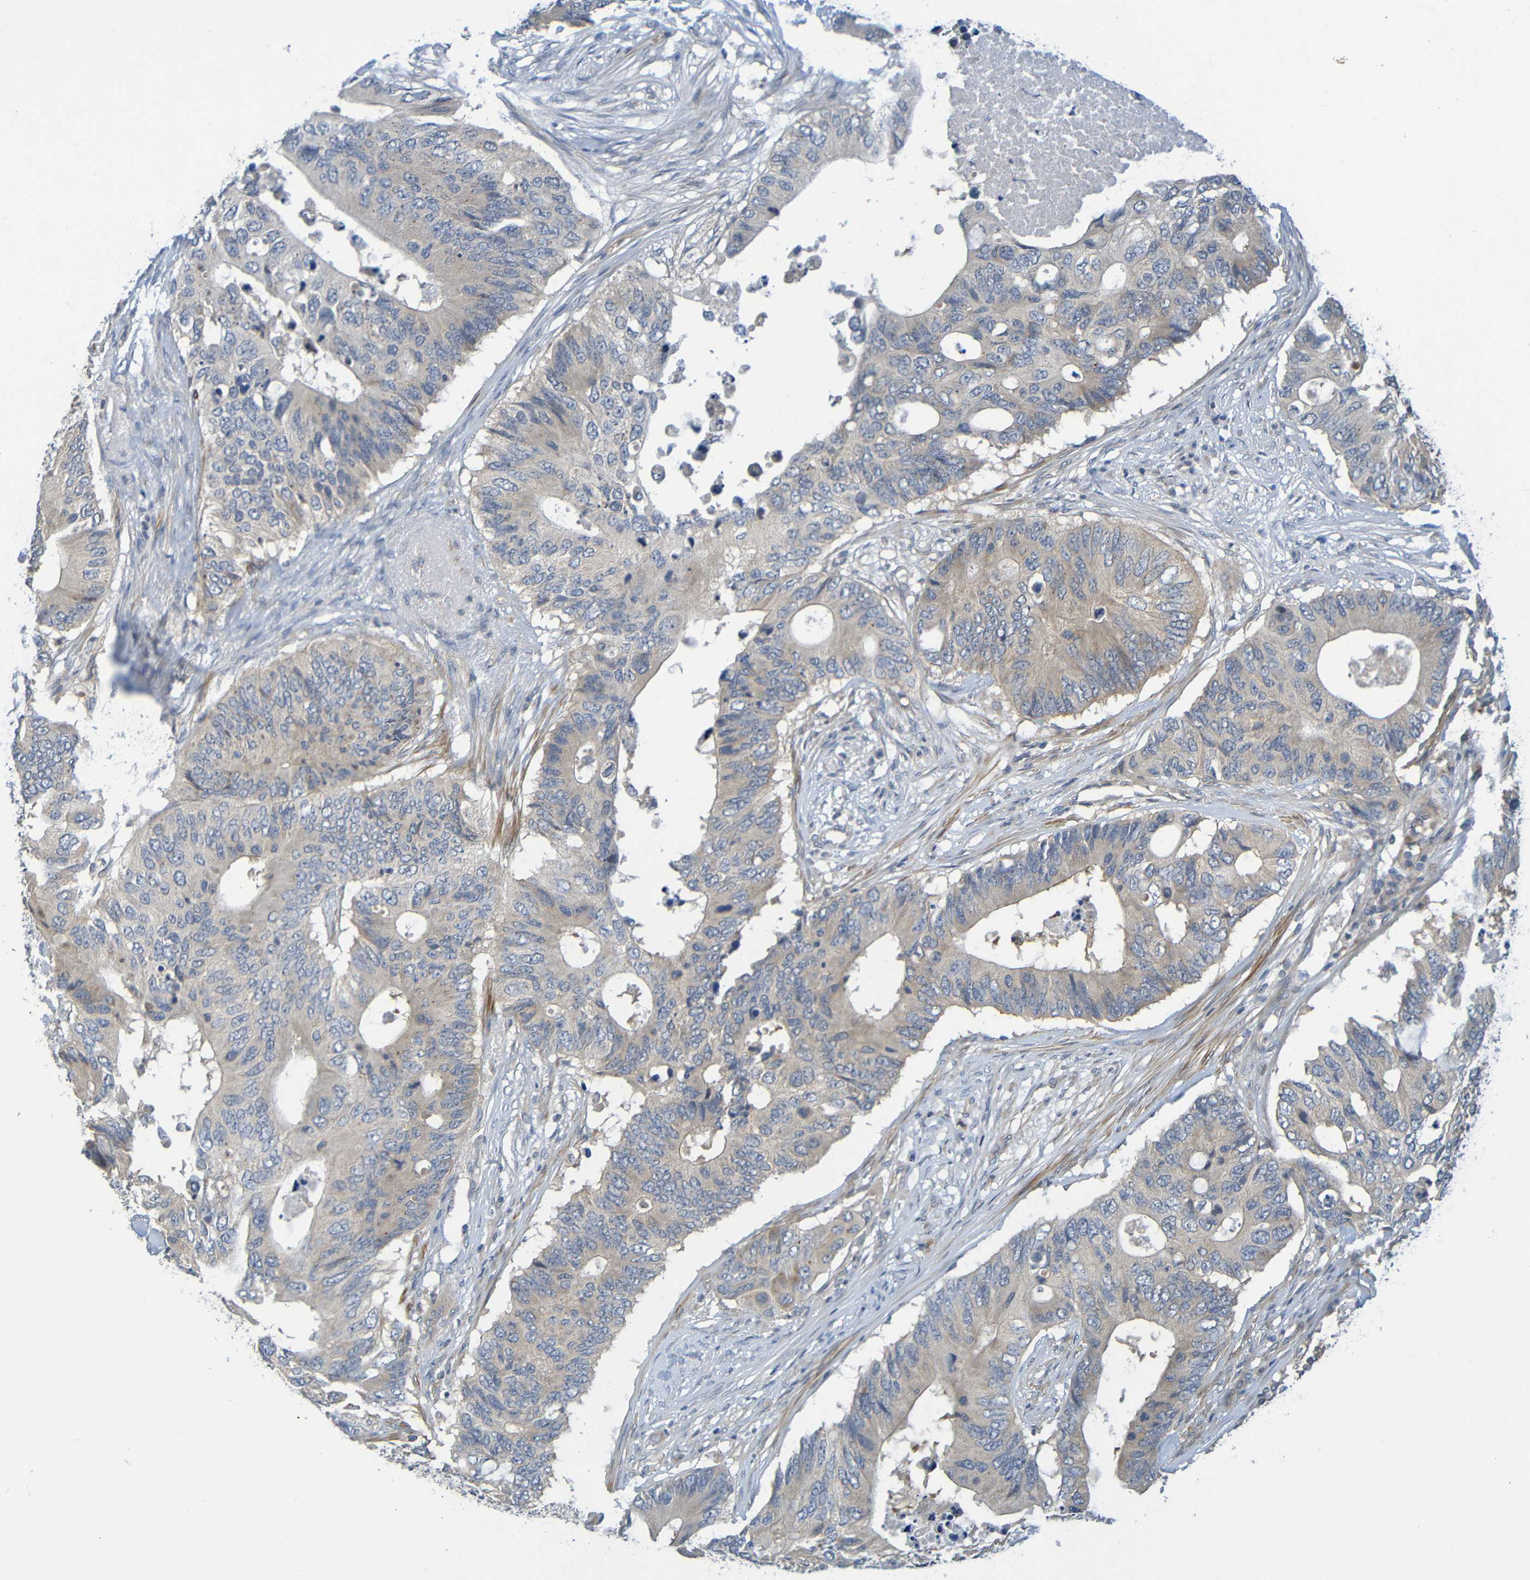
{"staining": {"intensity": "weak", "quantity": ">75%", "location": "cytoplasmic/membranous"}, "tissue": "colorectal cancer", "cell_type": "Tumor cells", "image_type": "cancer", "snomed": [{"axis": "morphology", "description": "Adenocarcinoma, NOS"}, {"axis": "topography", "description": "Colon"}], "caption": "DAB immunohistochemical staining of human colorectal cancer (adenocarcinoma) reveals weak cytoplasmic/membranous protein expression in approximately >75% of tumor cells. The staining is performed using DAB brown chromogen to label protein expression. The nuclei are counter-stained blue using hematoxylin.", "gene": "CYP4F2", "patient": {"sex": "male", "age": 71}}